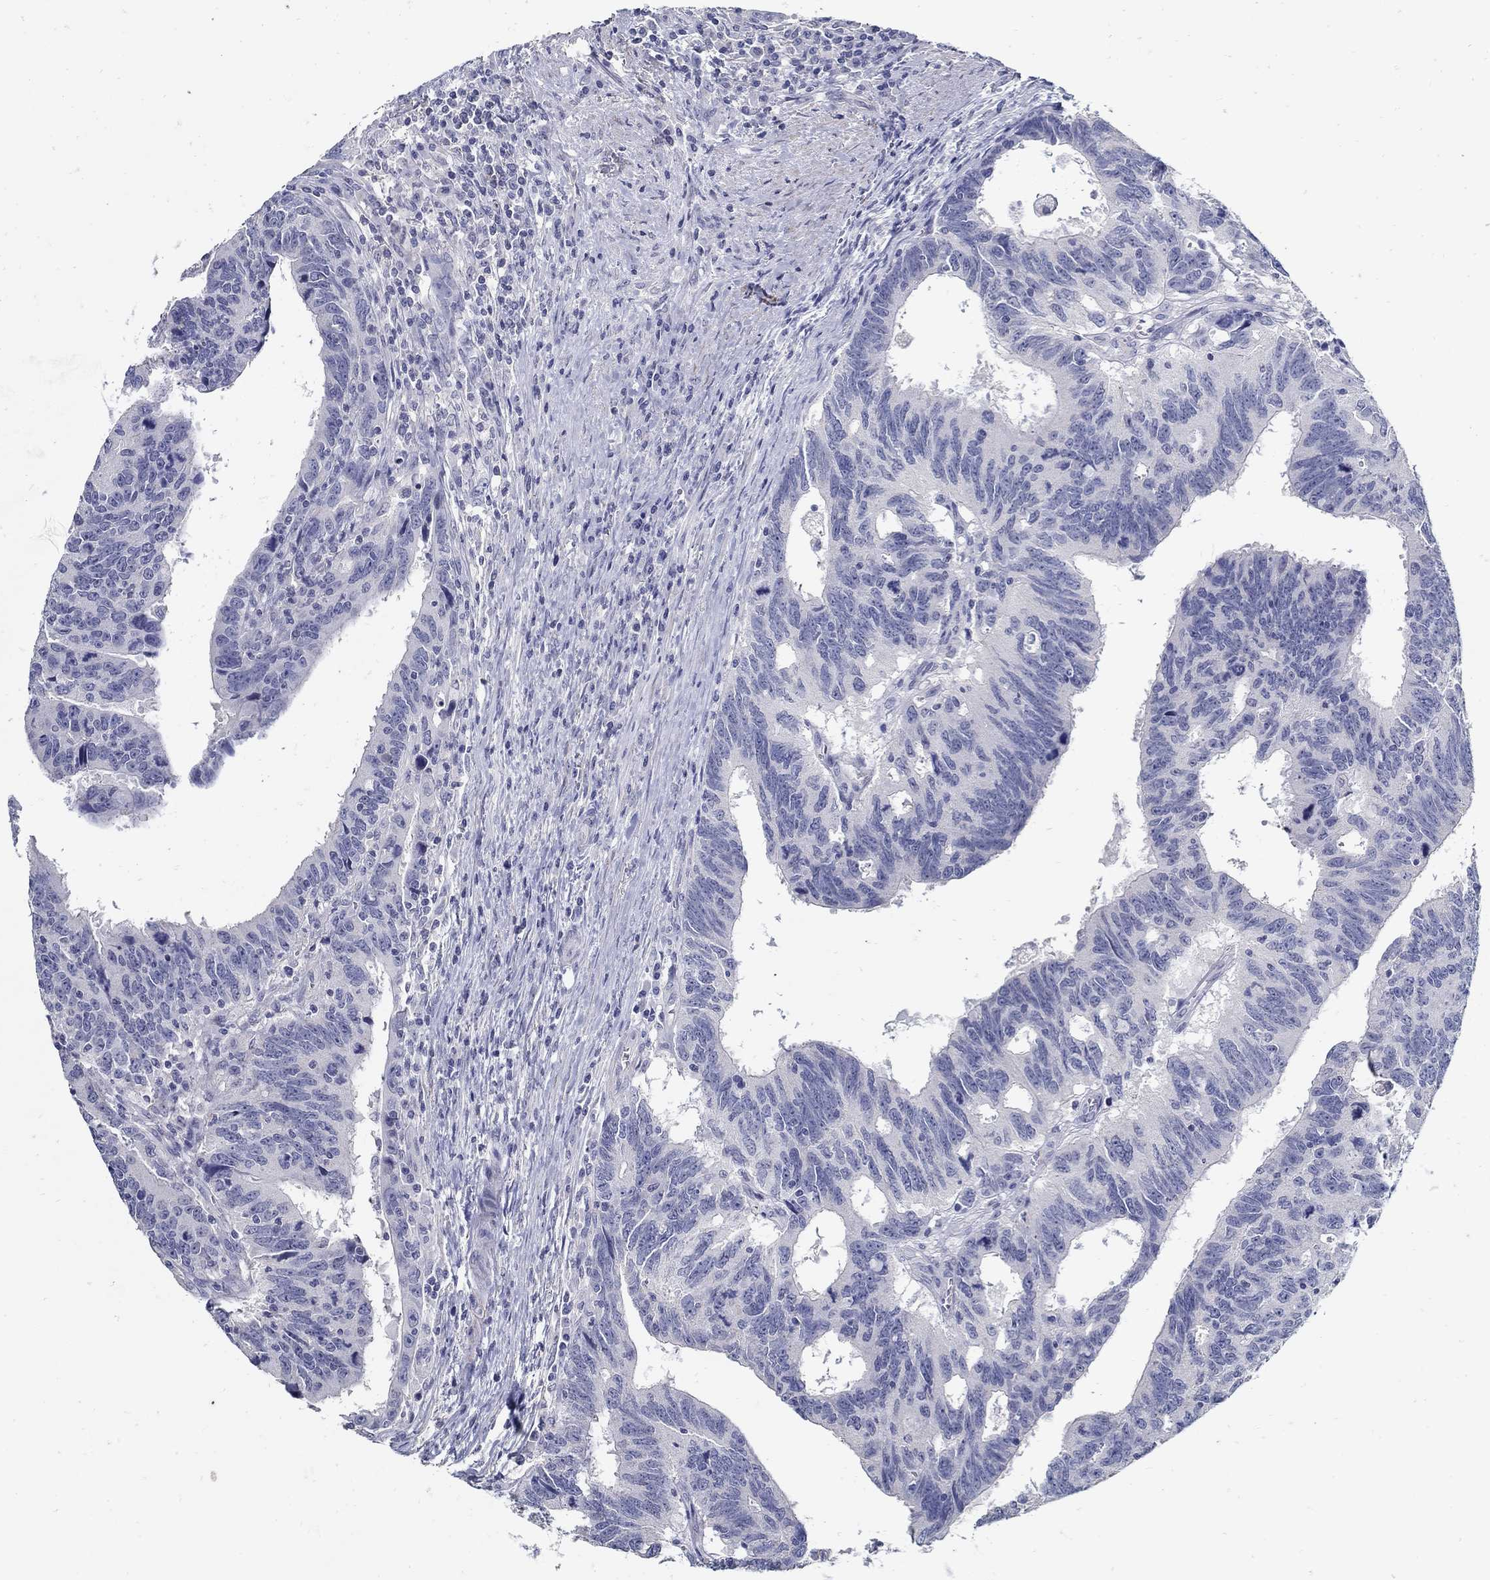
{"staining": {"intensity": "negative", "quantity": "none", "location": "none"}, "tissue": "colorectal cancer", "cell_type": "Tumor cells", "image_type": "cancer", "snomed": [{"axis": "morphology", "description": "Adenocarcinoma, NOS"}, {"axis": "topography", "description": "Colon"}], "caption": "An IHC micrograph of colorectal adenocarcinoma is shown. There is no staining in tumor cells of colorectal adenocarcinoma. (DAB immunohistochemistry (IHC) with hematoxylin counter stain).", "gene": "USP29", "patient": {"sex": "female", "age": 77}}